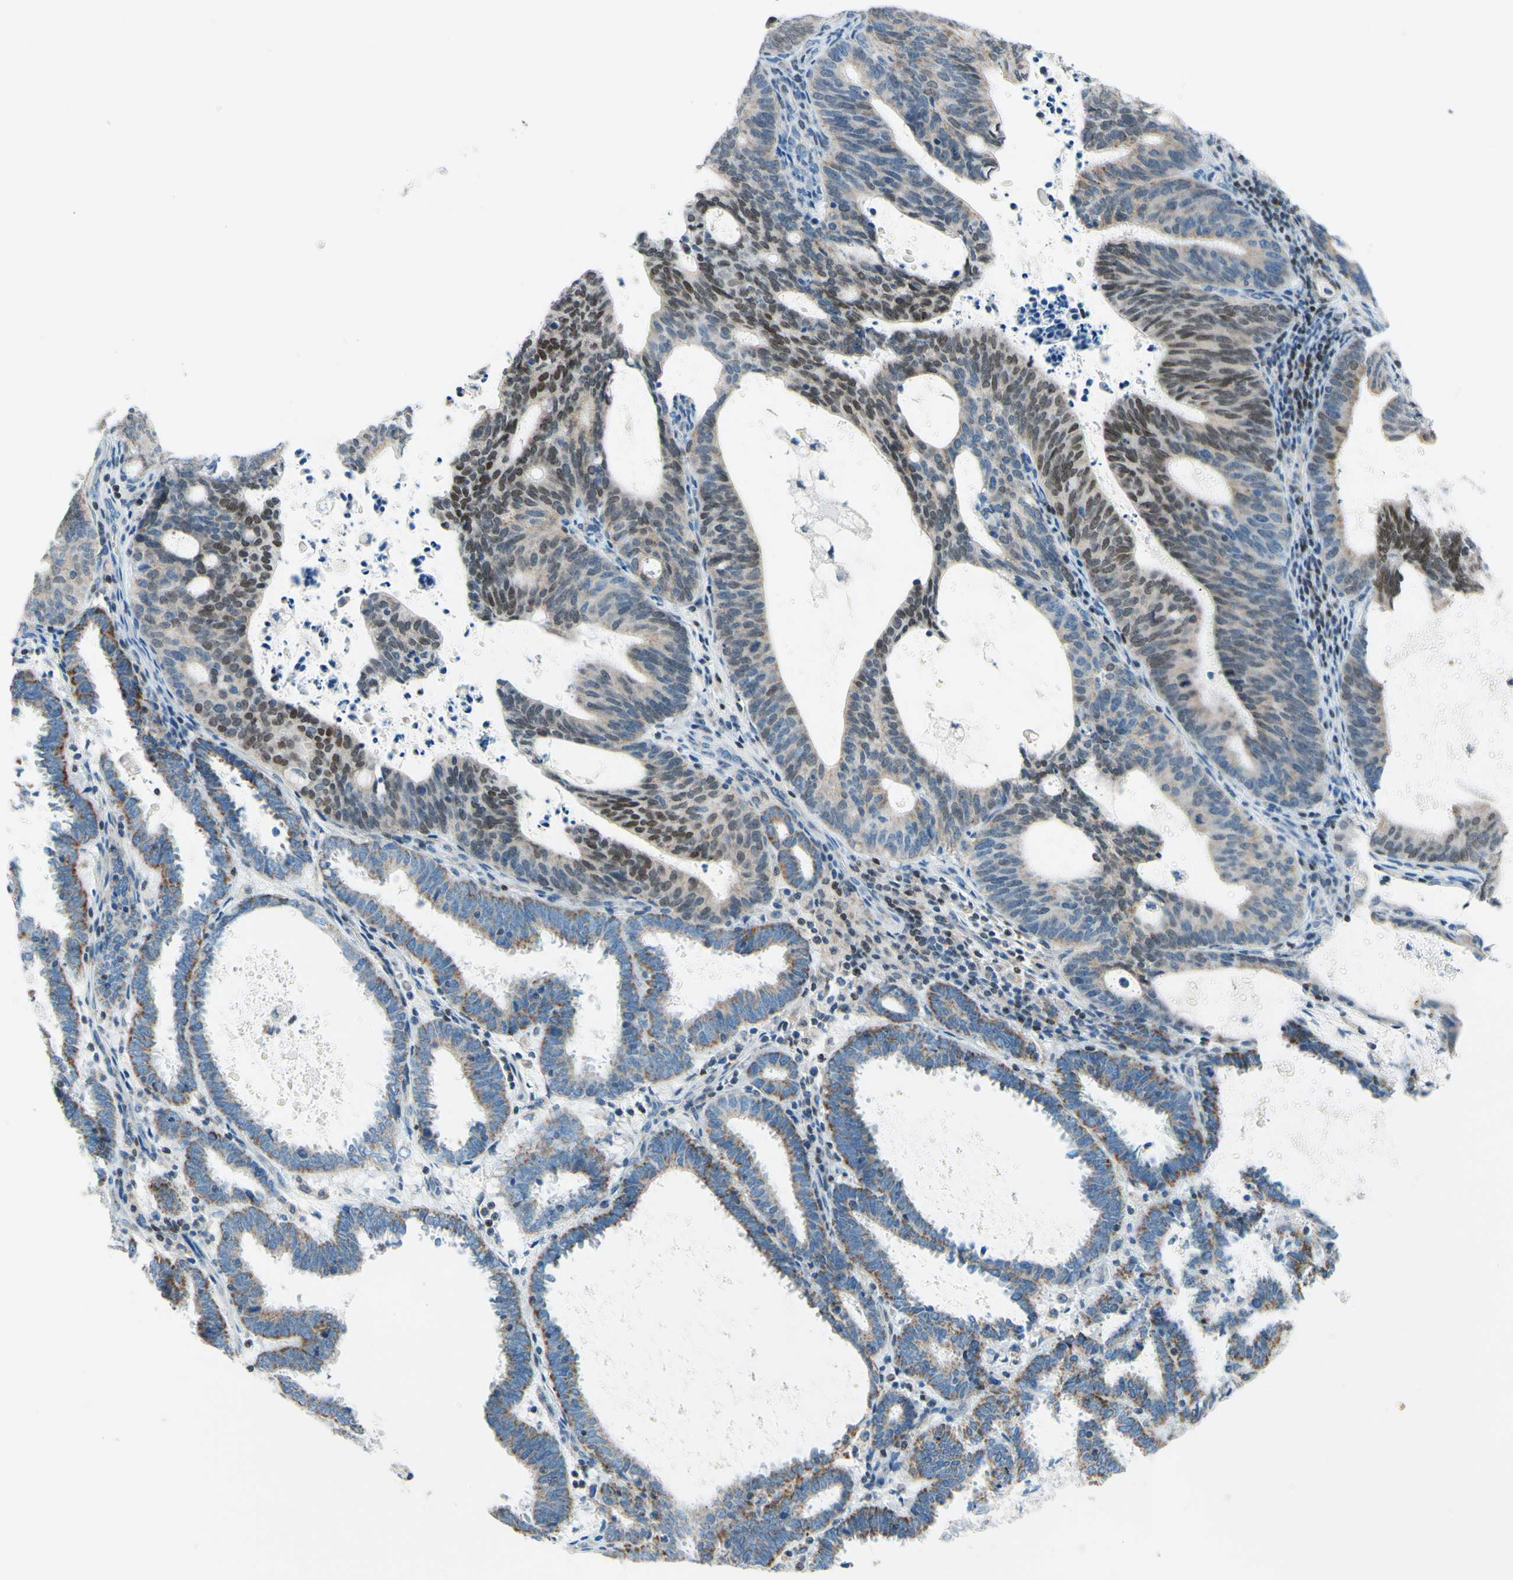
{"staining": {"intensity": "strong", "quantity": "<25%", "location": "nuclear"}, "tissue": "endometrial cancer", "cell_type": "Tumor cells", "image_type": "cancer", "snomed": [{"axis": "morphology", "description": "Adenocarcinoma, NOS"}, {"axis": "topography", "description": "Uterus"}], "caption": "An immunohistochemistry image of tumor tissue is shown. Protein staining in brown labels strong nuclear positivity in endometrial cancer (adenocarcinoma) within tumor cells.", "gene": "CBX7", "patient": {"sex": "female", "age": 83}}